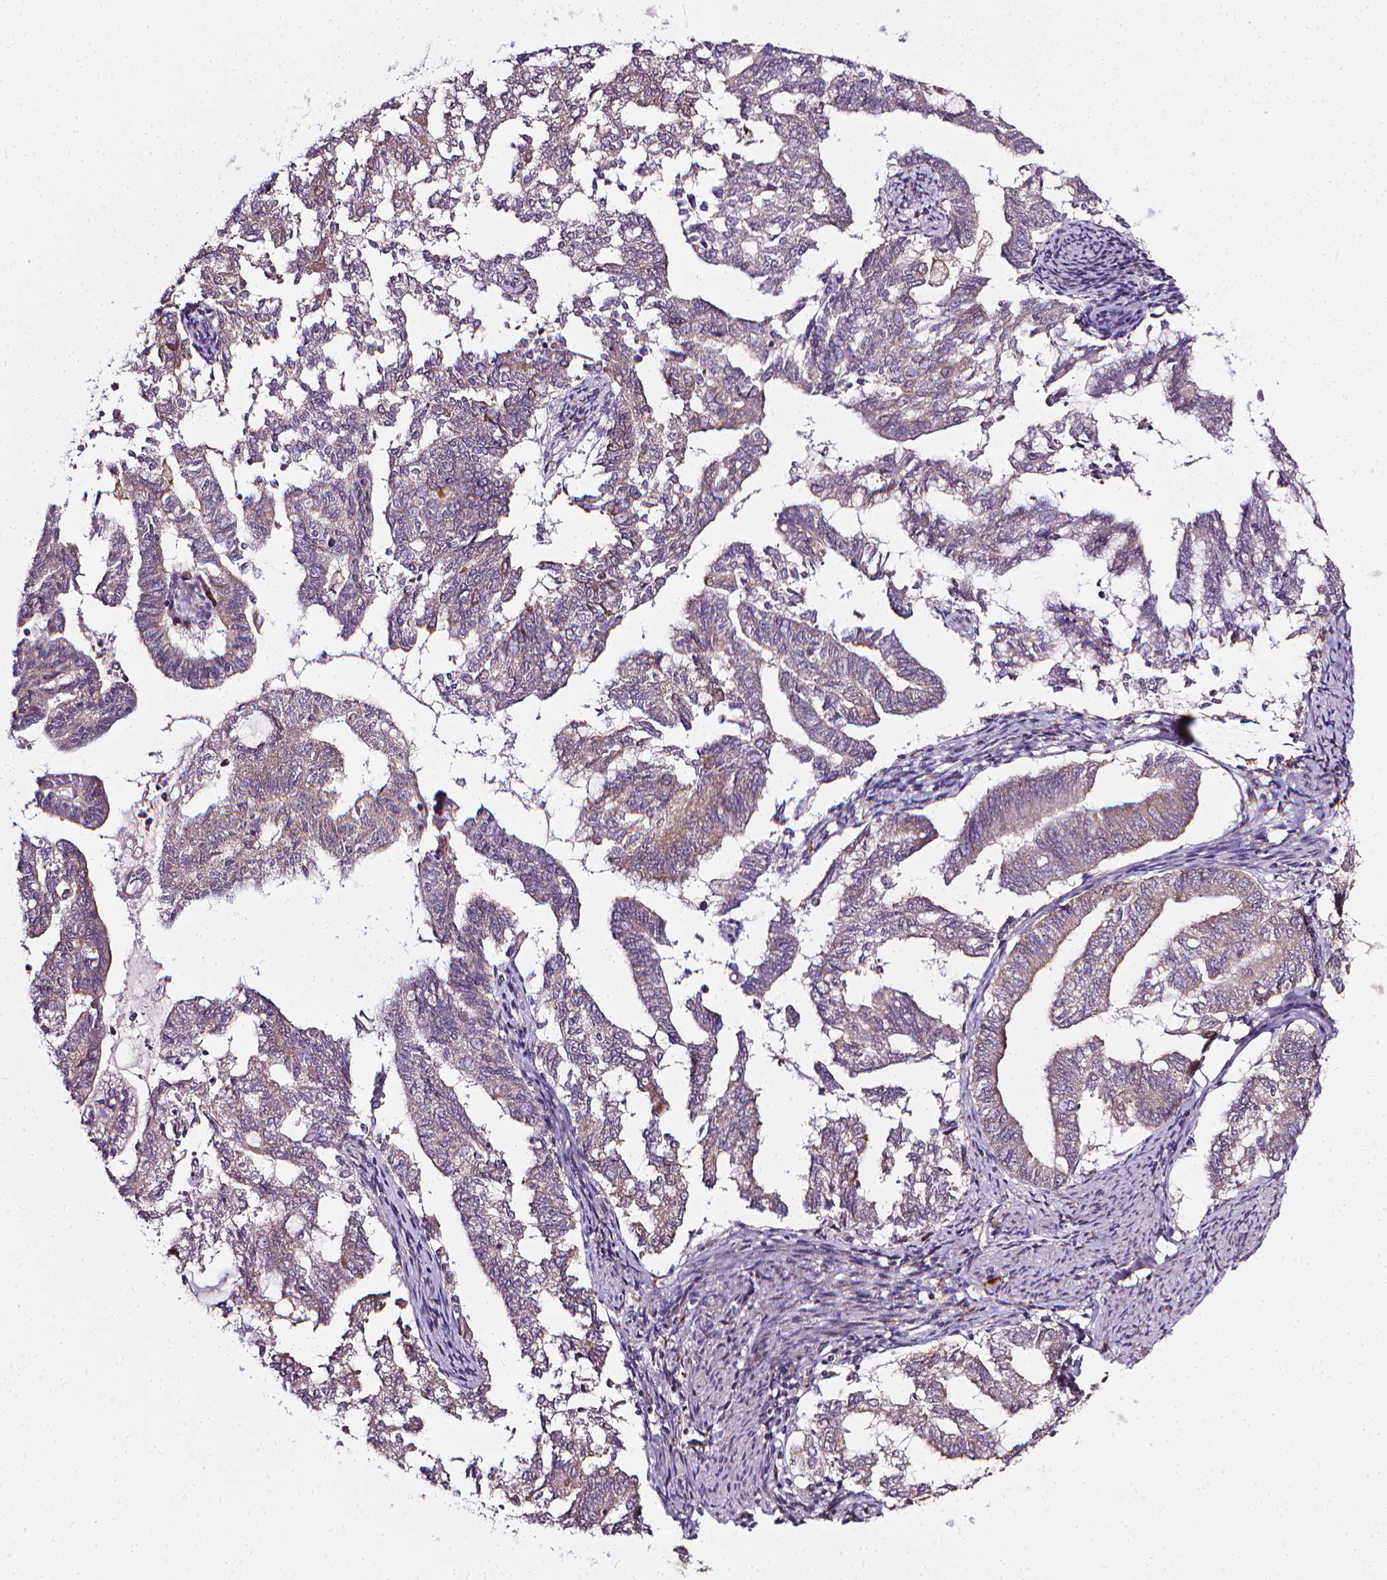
{"staining": {"intensity": "weak", "quantity": ">75%", "location": "cytoplasmic/membranous"}, "tissue": "endometrial cancer", "cell_type": "Tumor cells", "image_type": "cancer", "snomed": [{"axis": "morphology", "description": "Adenocarcinoma, NOS"}, {"axis": "topography", "description": "Endometrium"}], "caption": "Human endometrial cancer stained for a protein (brown) displays weak cytoplasmic/membranous positive staining in about >75% of tumor cells.", "gene": "PRAG1", "patient": {"sex": "female", "age": 79}}